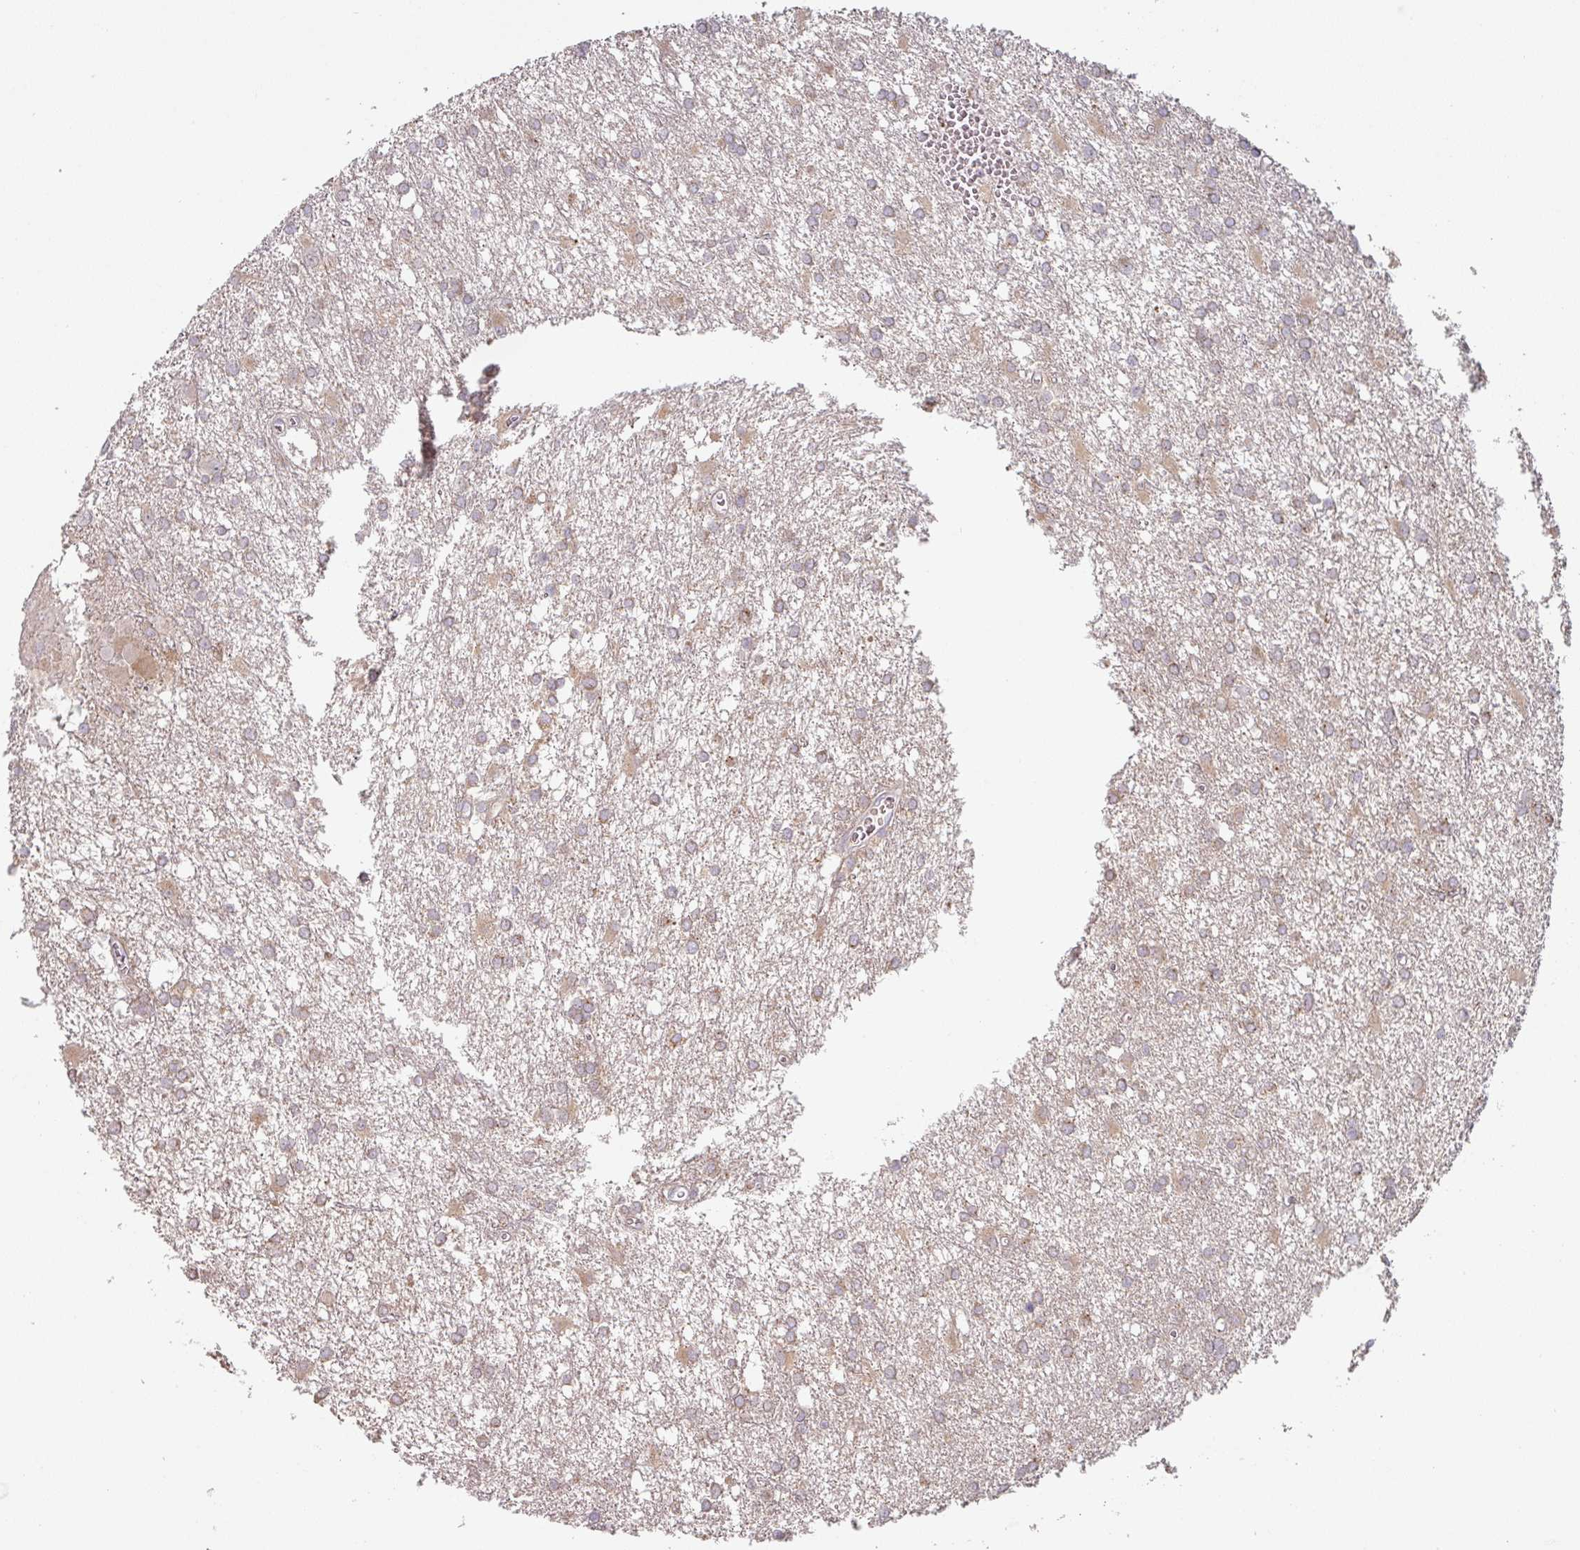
{"staining": {"intensity": "weak", "quantity": "25%-75%", "location": "cytoplasmic/membranous"}, "tissue": "glioma", "cell_type": "Tumor cells", "image_type": "cancer", "snomed": [{"axis": "morphology", "description": "Glioma, malignant, High grade"}, {"axis": "topography", "description": "Brain"}], "caption": "Immunohistochemical staining of human malignant glioma (high-grade) shows low levels of weak cytoplasmic/membranous positivity in approximately 25%-75% of tumor cells. (DAB (3,3'-diaminobenzidine) IHC with brightfield microscopy, high magnification).", "gene": "PRODH2", "patient": {"sex": "male", "age": 48}}